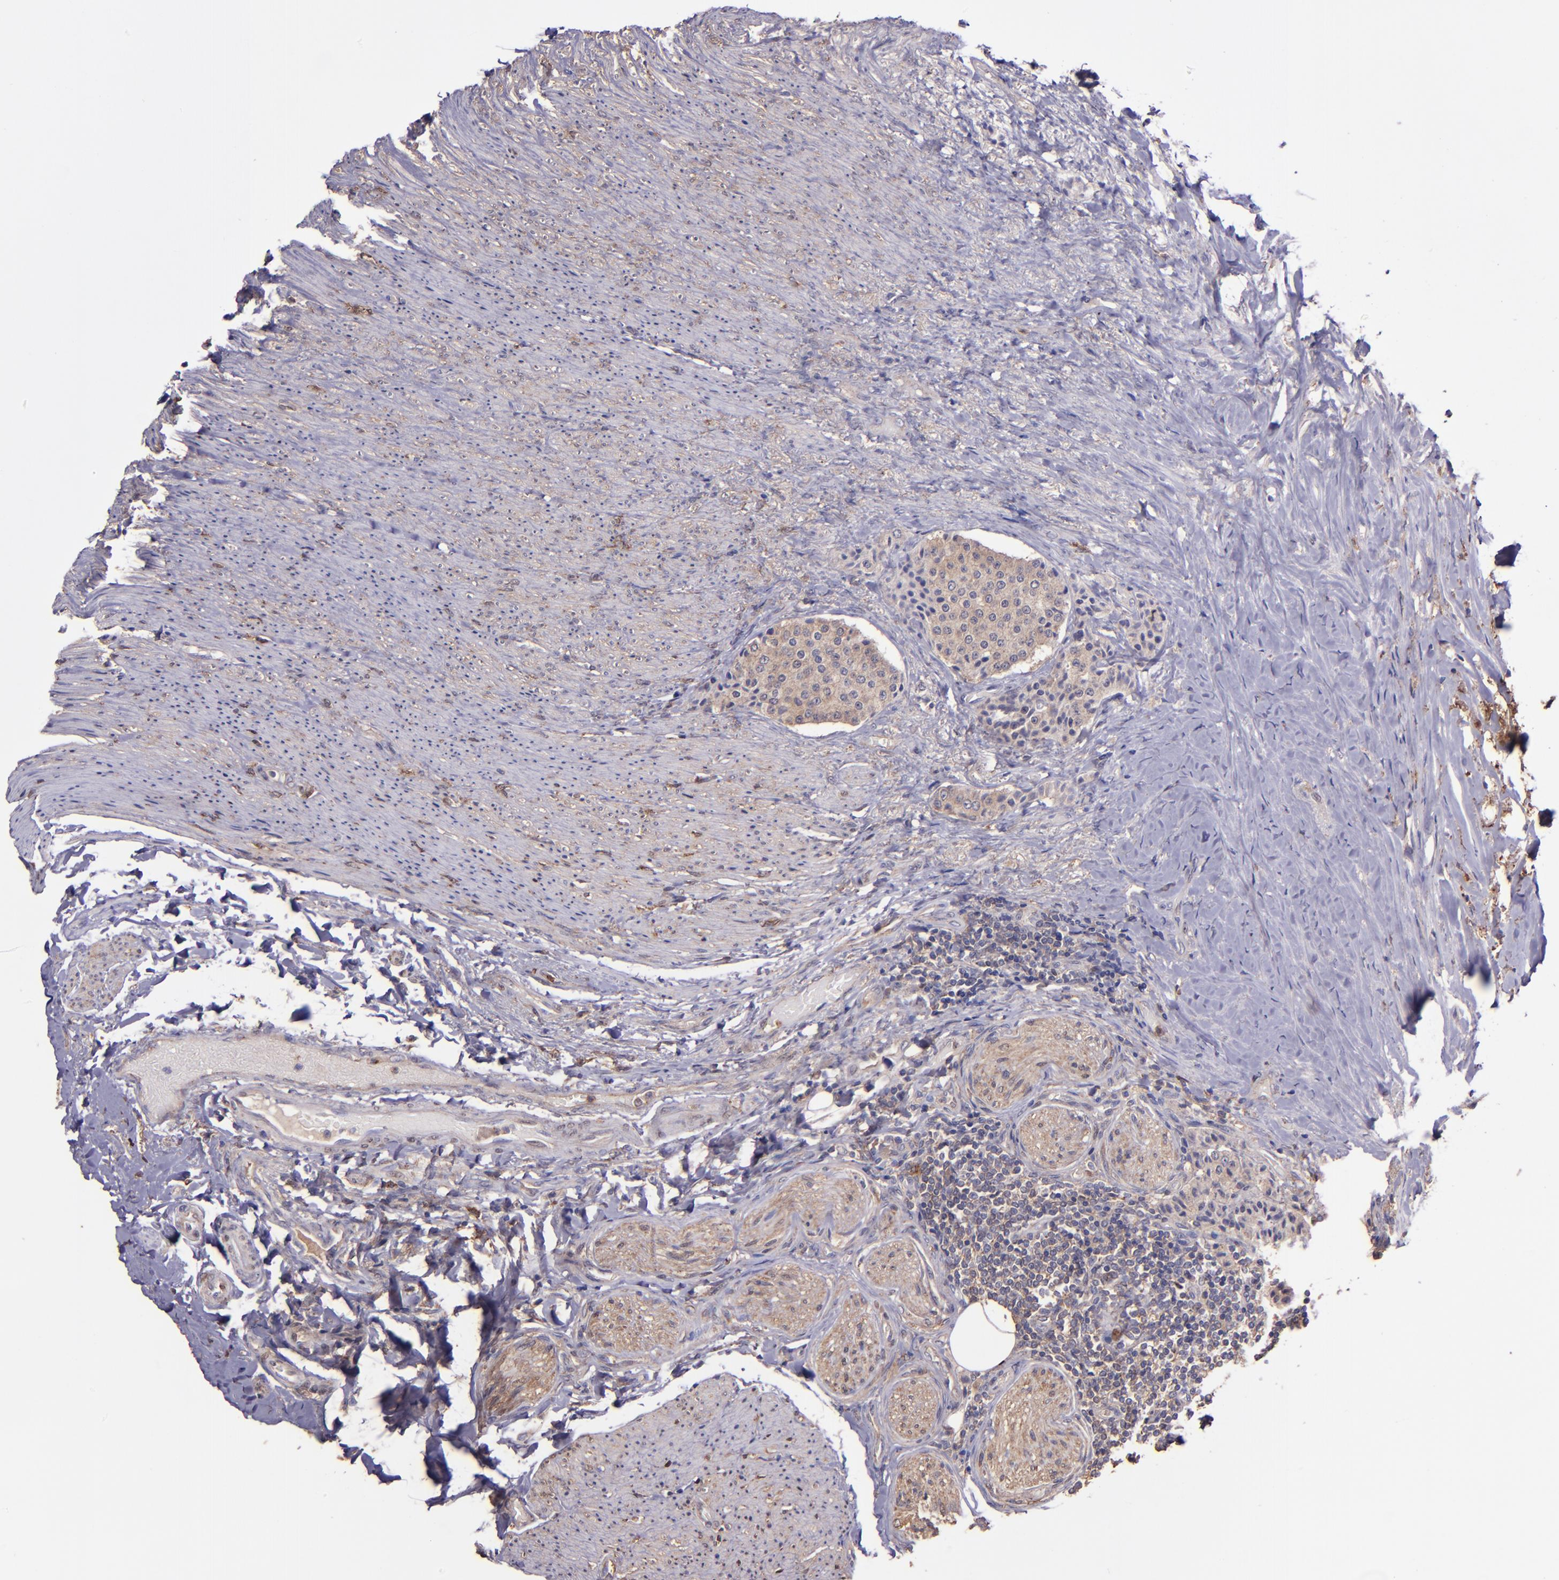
{"staining": {"intensity": "weak", "quantity": ">75%", "location": "cytoplasmic/membranous"}, "tissue": "carcinoid", "cell_type": "Tumor cells", "image_type": "cancer", "snomed": [{"axis": "morphology", "description": "Carcinoid, malignant, NOS"}, {"axis": "topography", "description": "Colon"}], "caption": "Carcinoid stained with DAB (3,3'-diaminobenzidine) IHC reveals low levels of weak cytoplasmic/membranous positivity in about >75% of tumor cells.", "gene": "WASHC1", "patient": {"sex": "female", "age": 61}}